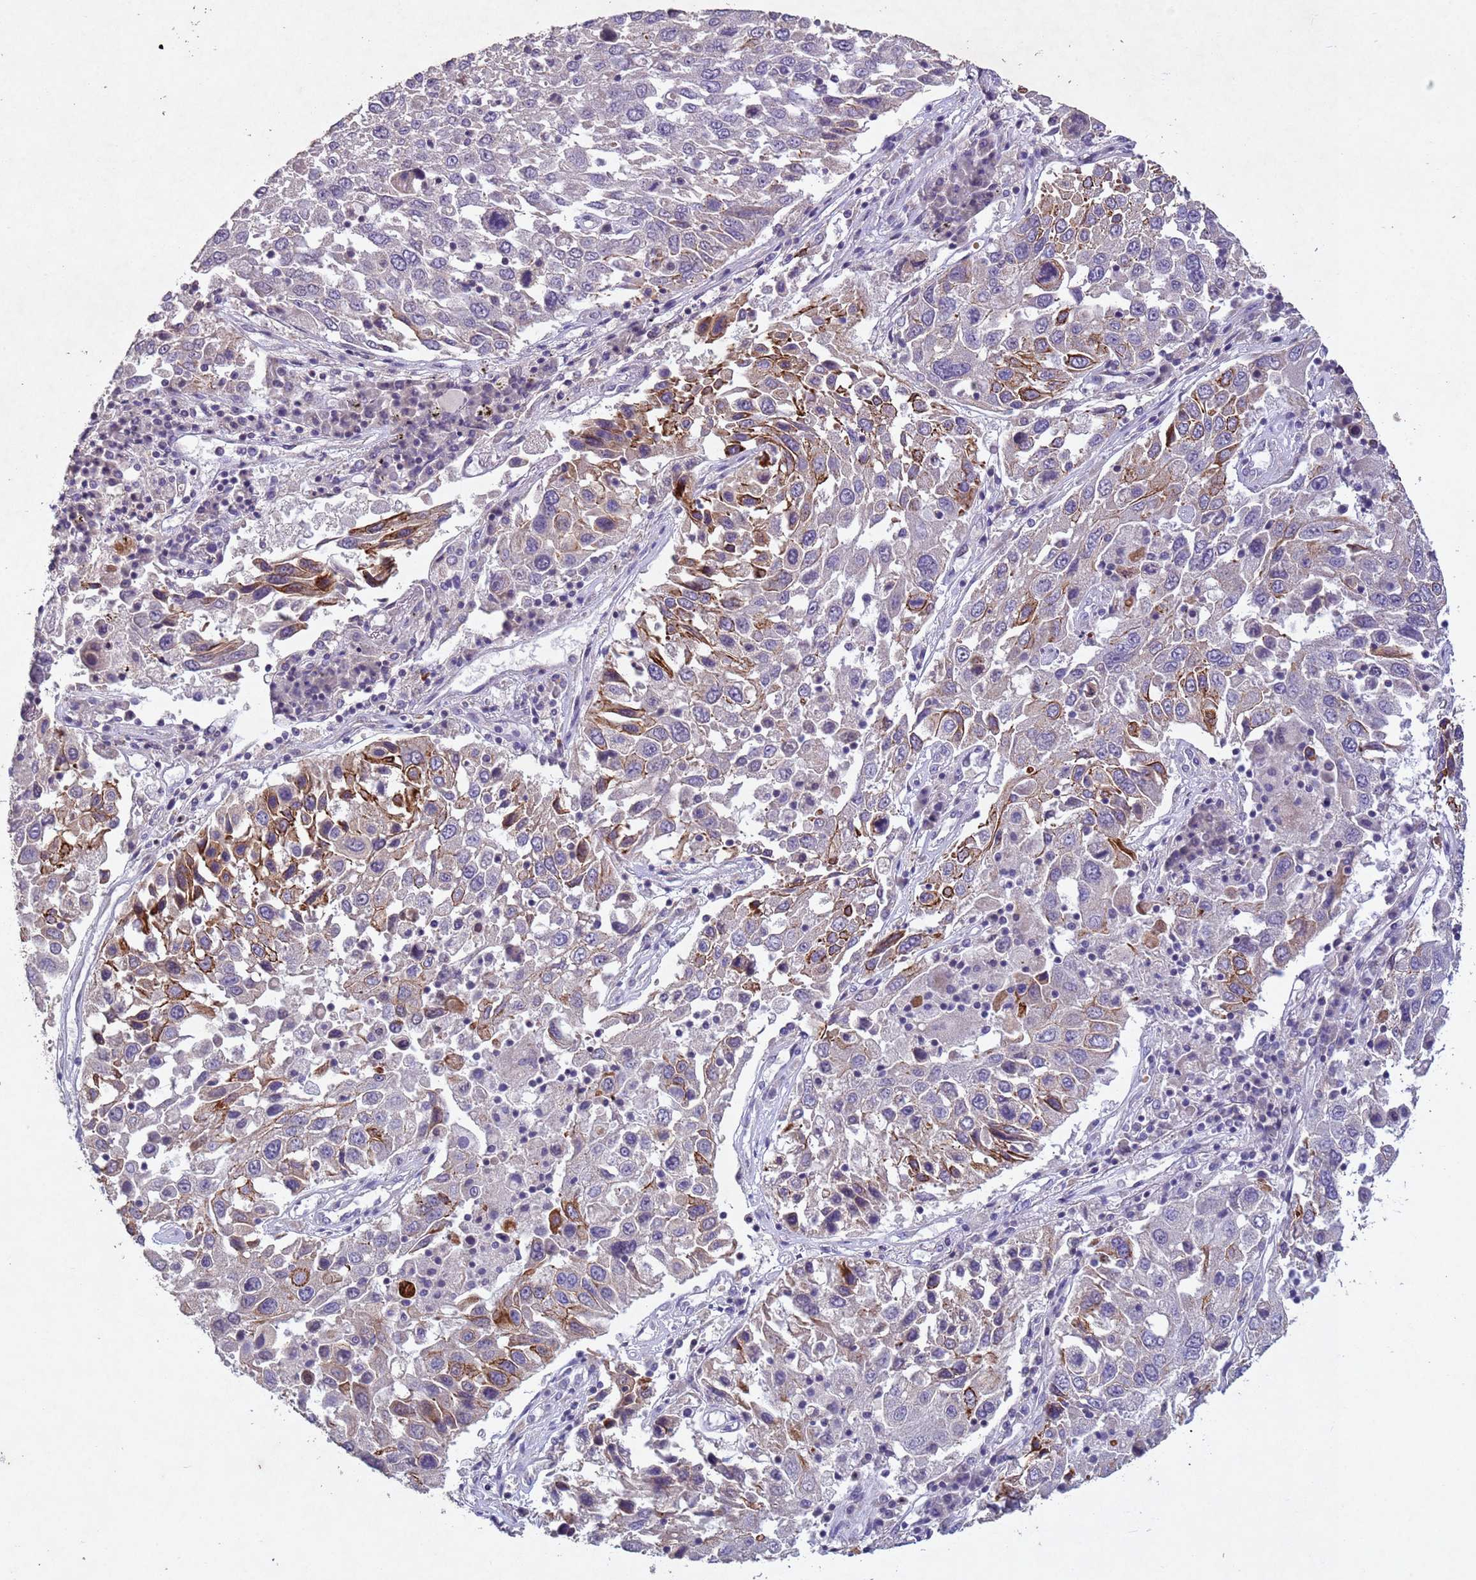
{"staining": {"intensity": "moderate", "quantity": "<25%", "location": "cytoplasmic/membranous"}, "tissue": "lung cancer", "cell_type": "Tumor cells", "image_type": "cancer", "snomed": [{"axis": "morphology", "description": "Squamous cell carcinoma, NOS"}, {"axis": "topography", "description": "Lung"}], "caption": "This photomicrograph exhibits IHC staining of lung cancer, with low moderate cytoplasmic/membranous expression in about <25% of tumor cells.", "gene": "NLRP11", "patient": {"sex": "male", "age": 65}}